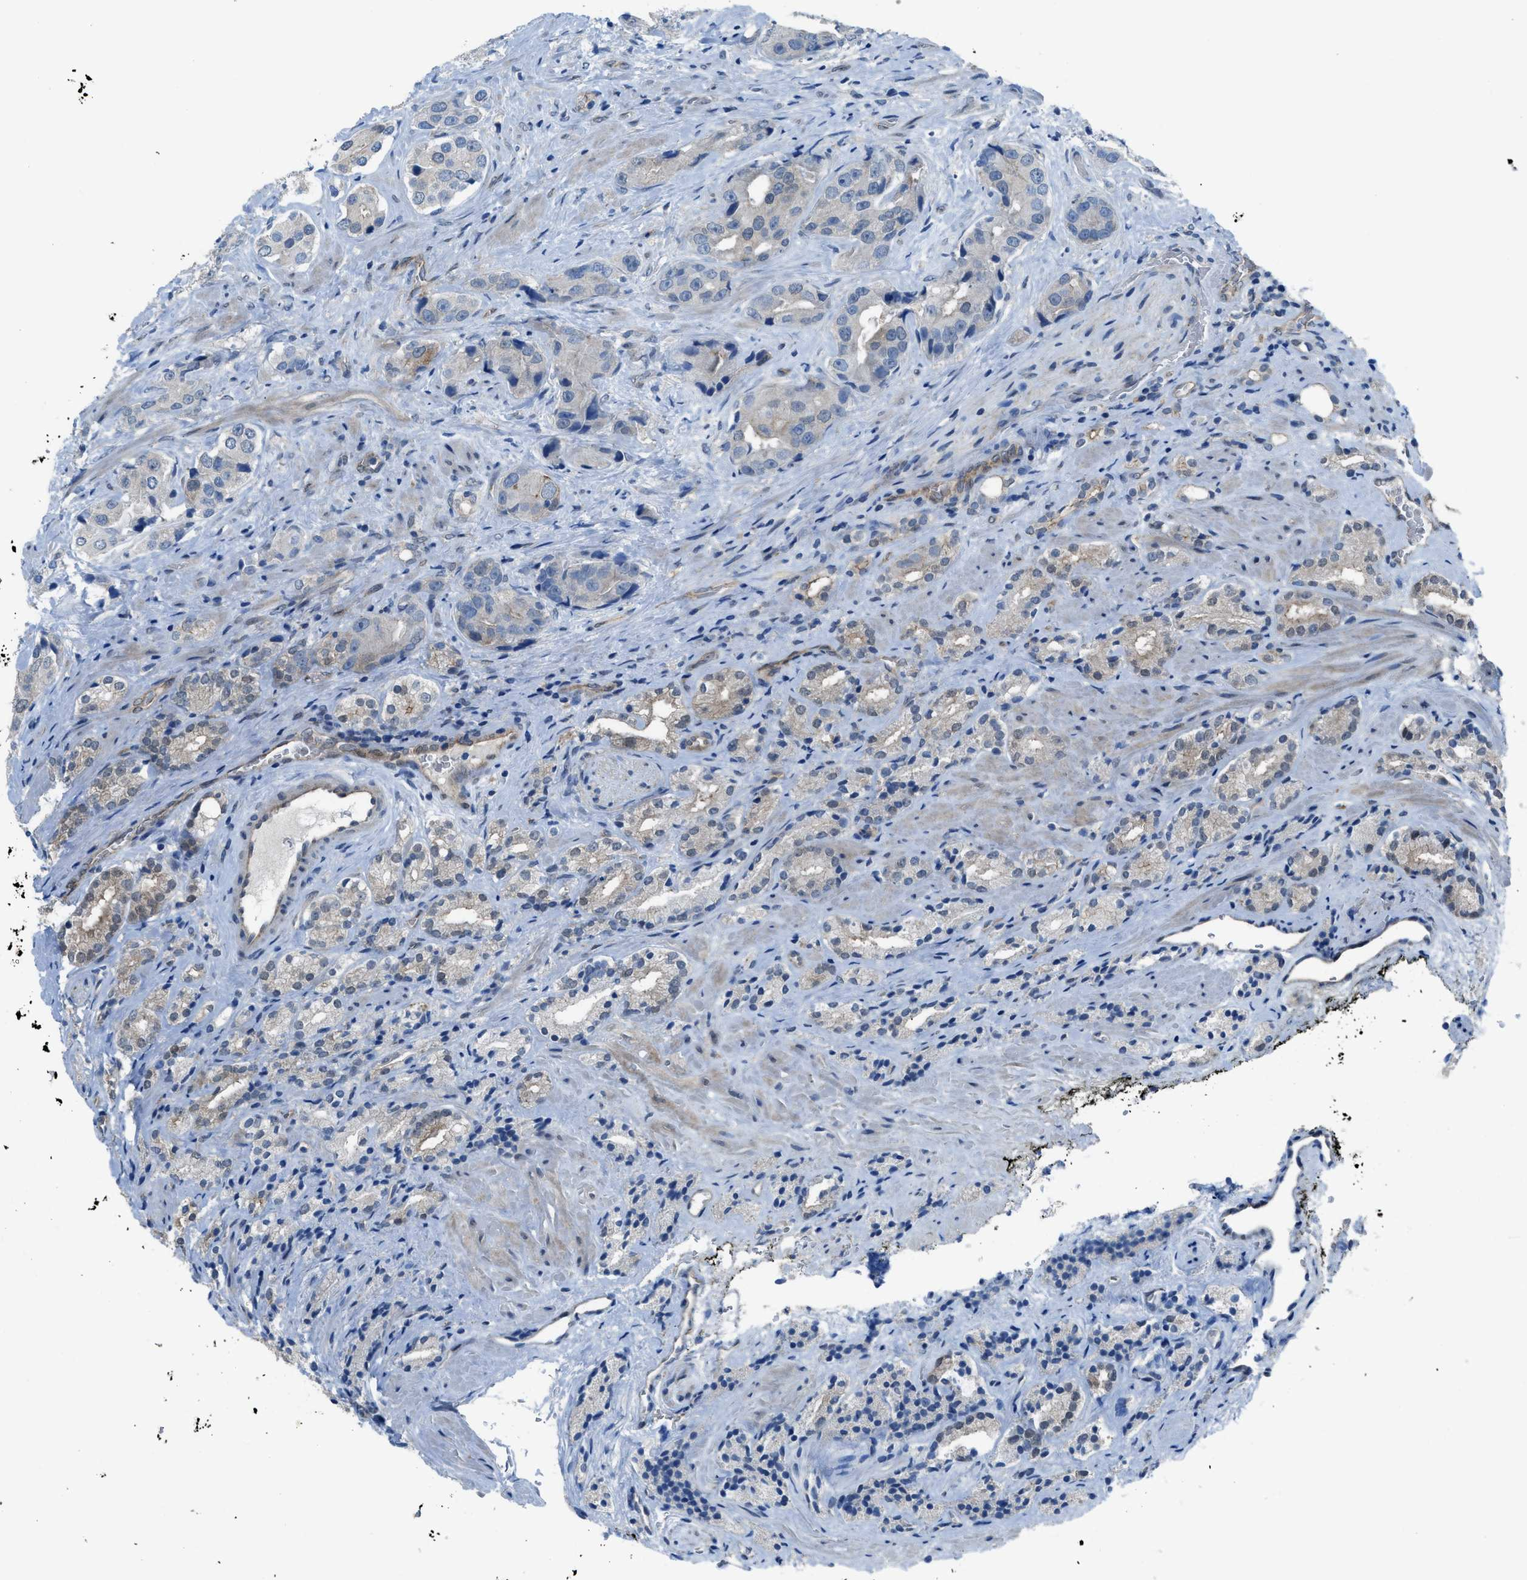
{"staining": {"intensity": "weak", "quantity": "<25%", "location": "cytoplasmic/membranous"}, "tissue": "prostate cancer", "cell_type": "Tumor cells", "image_type": "cancer", "snomed": [{"axis": "morphology", "description": "Adenocarcinoma, High grade"}, {"axis": "topography", "description": "Prostate"}], "caption": "Tumor cells show no significant protein staining in high-grade adenocarcinoma (prostate). (Brightfield microscopy of DAB (3,3'-diaminobenzidine) immunohistochemistry at high magnification).", "gene": "PRKN", "patient": {"sex": "male", "age": 71}}